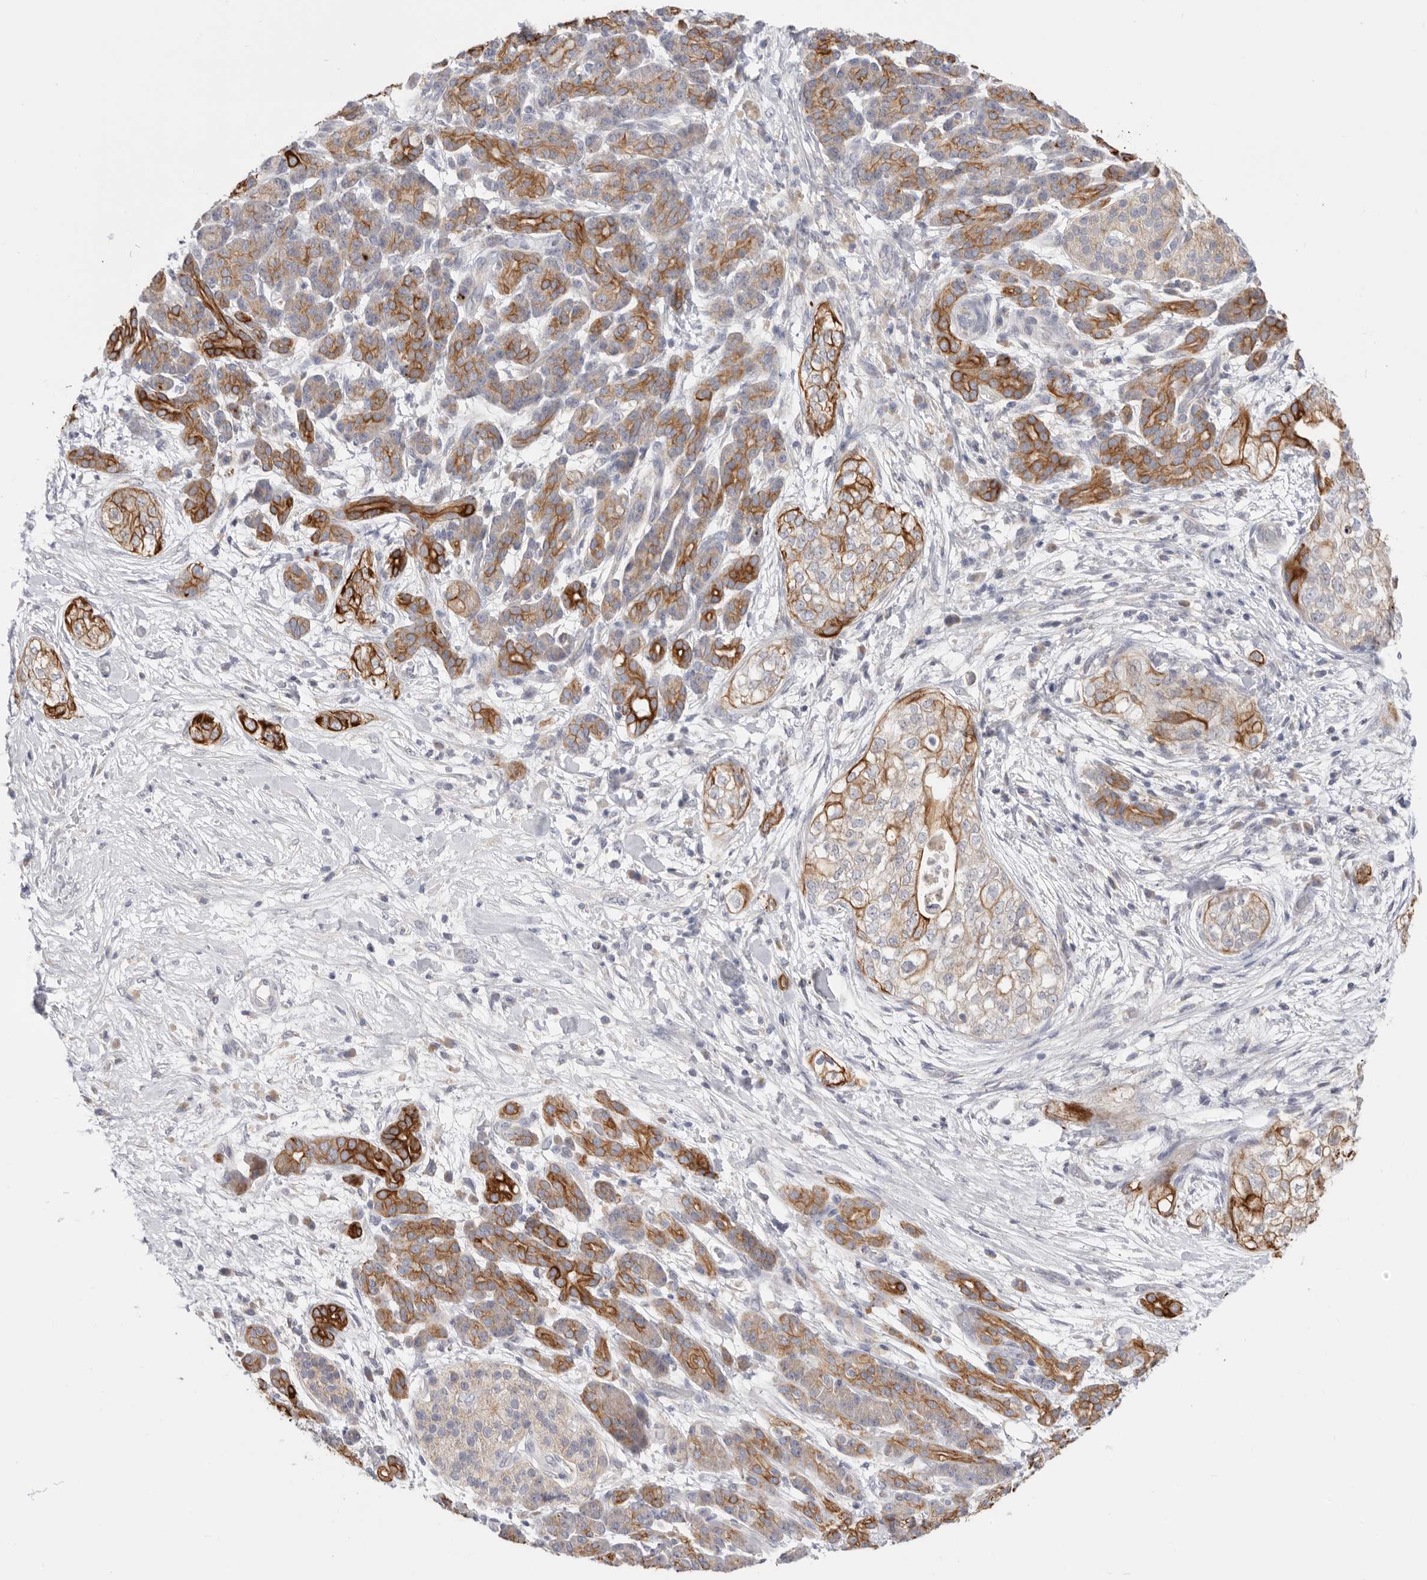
{"staining": {"intensity": "strong", "quantity": "25%-75%", "location": "cytoplasmic/membranous"}, "tissue": "pancreatic cancer", "cell_type": "Tumor cells", "image_type": "cancer", "snomed": [{"axis": "morphology", "description": "Adenocarcinoma, NOS"}, {"axis": "topography", "description": "Pancreas"}], "caption": "Protein staining reveals strong cytoplasmic/membranous staining in about 25%-75% of tumor cells in pancreatic cancer.", "gene": "MTFR1L", "patient": {"sex": "male", "age": 72}}